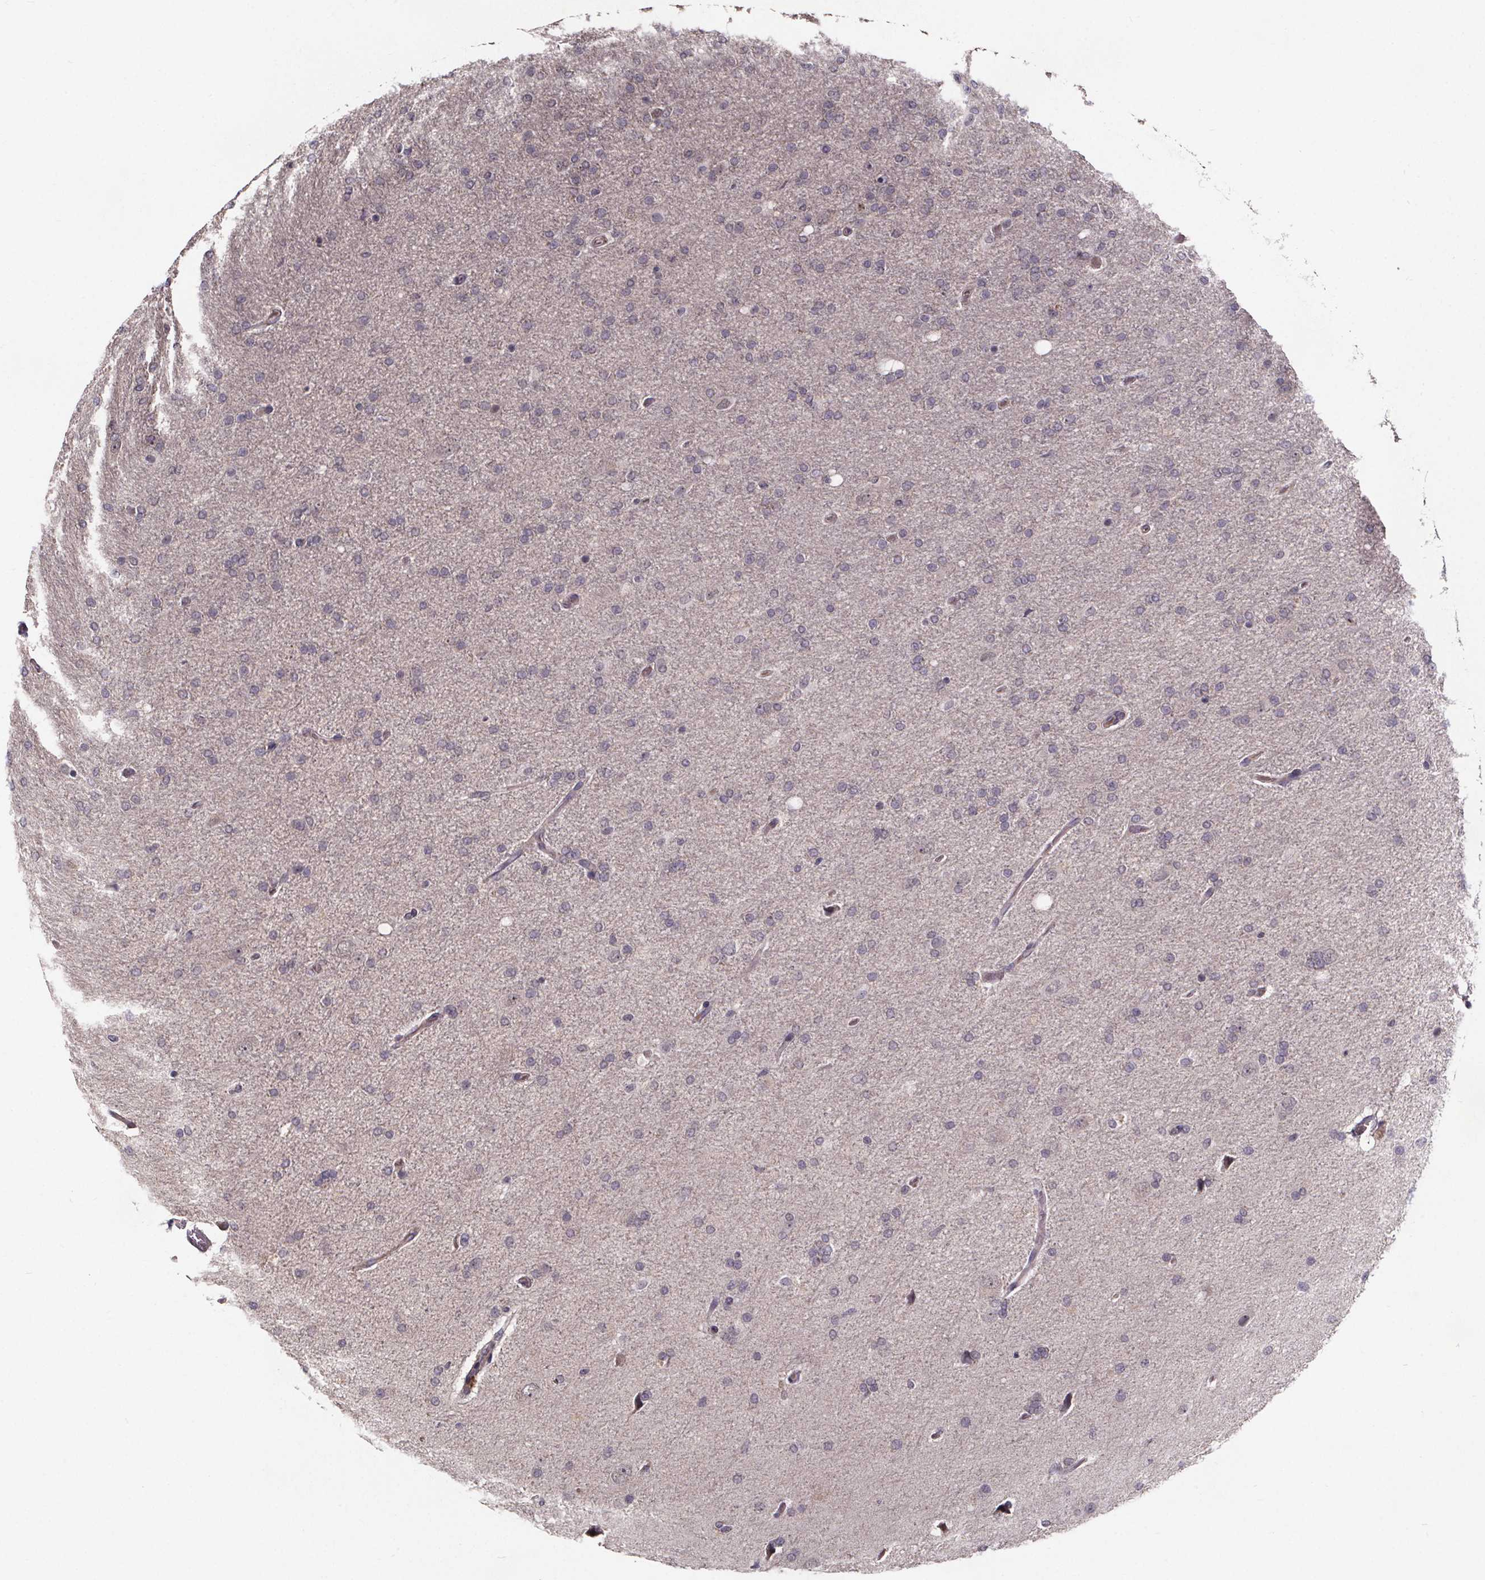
{"staining": {"intensity": "negative", "quantity": "none", "location": "none"}, "tissue": "glioma", "cell_type": "Tumor cells", "image_type": "cancer", "snomed": [{"axis": "morphology", "description": "Glioma, malignant, High grade"}, {"axis": "topography", "description": "Cerebral cortex"}], "caption": "DAB immunohistochemical staining of malignant glioma (high-grade) displays no significant staining in tumor cells.", "gene": "SMIM1", "patient": {"sex": "male", "age": 70}}